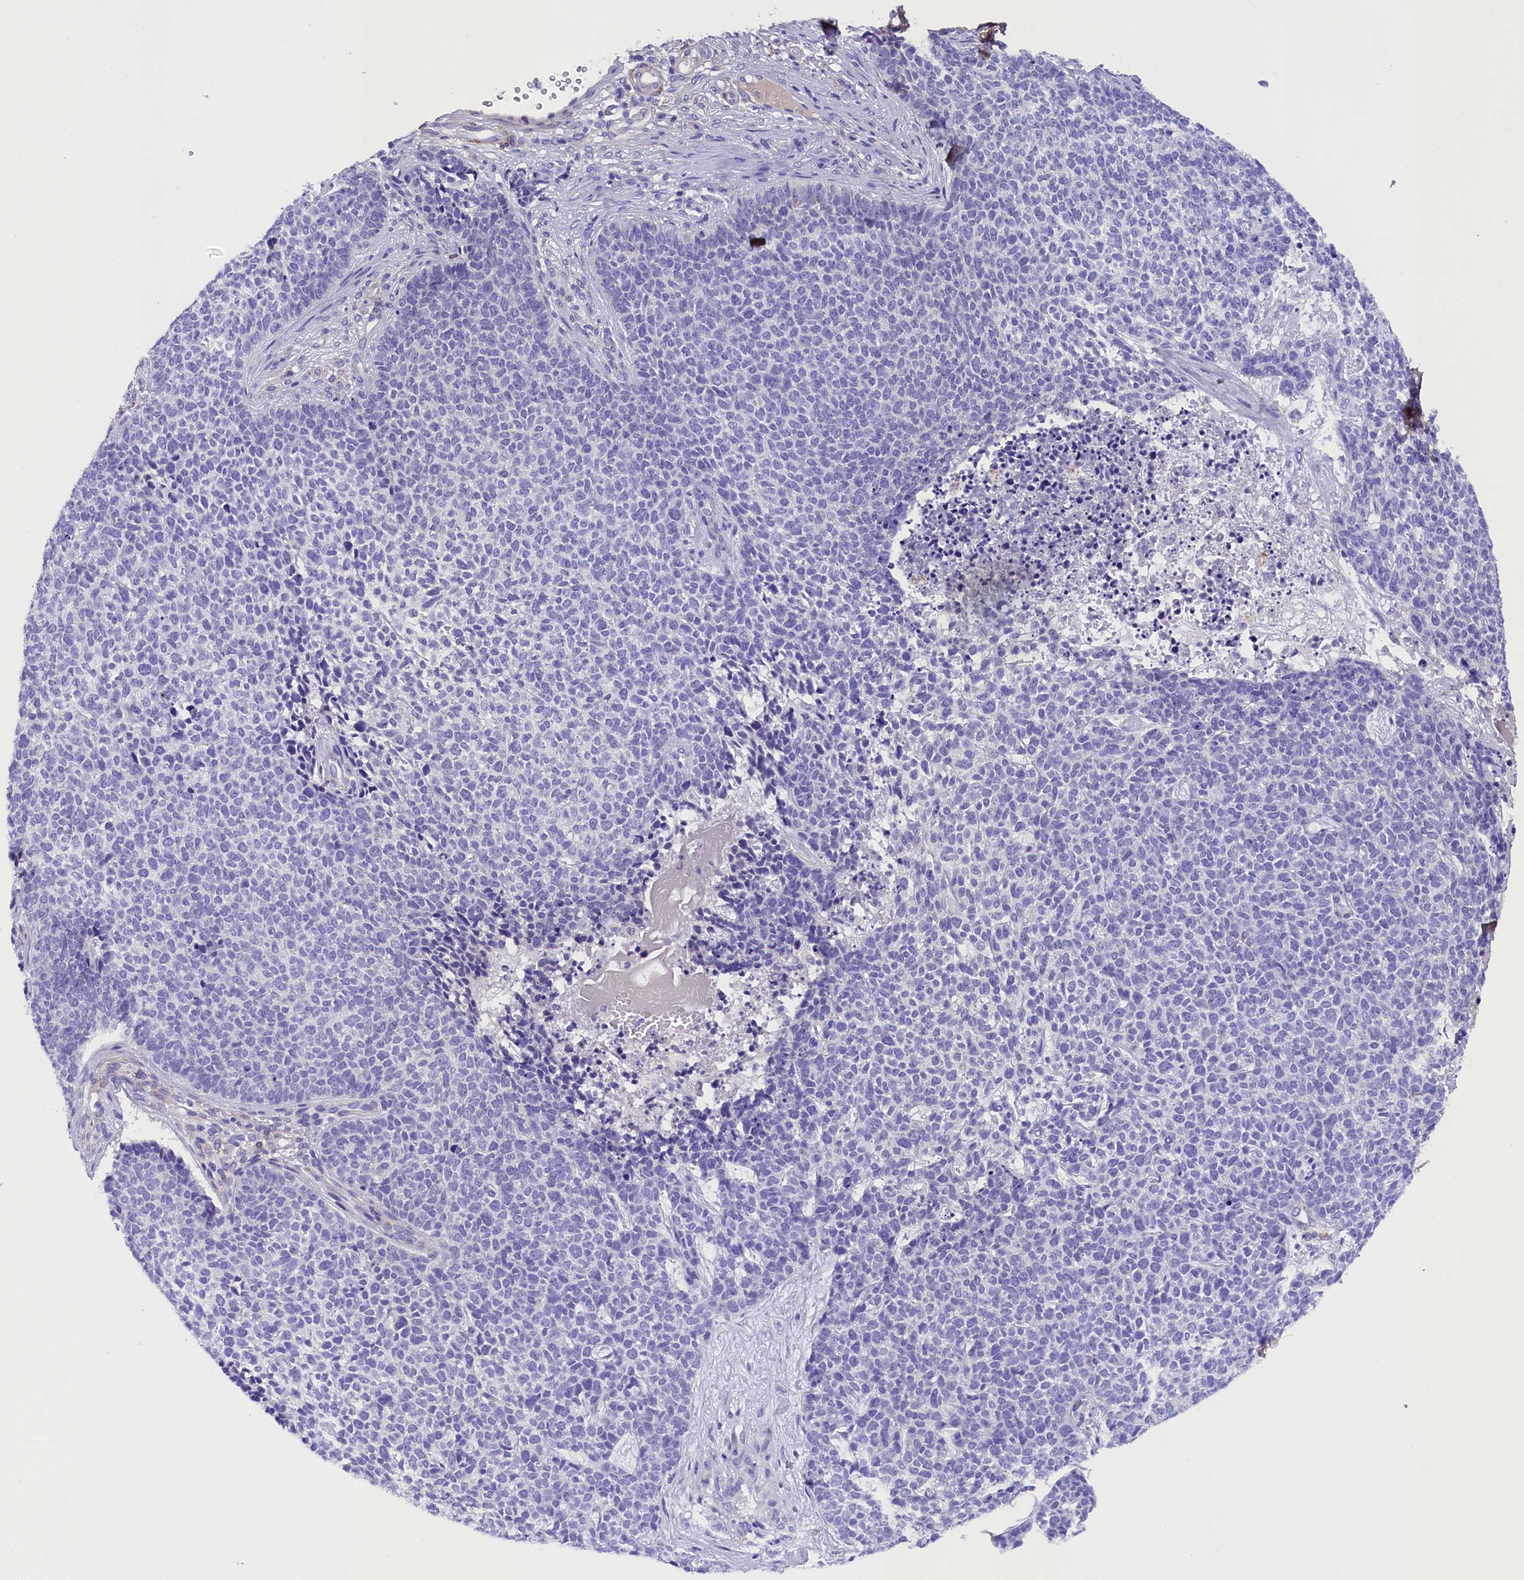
{"staining": {"intensity": "negative", "quantity": "none", "location": "none"}, "tissue": "skin cancer", "cell_type": "Tumor cells", "image_type": "cancer", "snomed": [{"axis": "morphology", "description": "Basal cell carcinoma"}, {"axis": "topography", "description": "Skin"}], "caption": "Immunohistochemistry image of human skin basal cell carcinoma stained for a protein (brown), which shows no positivity in tumor cells.", "gene": "SOD3", "patient": {"sex": "female", "age": 84}}